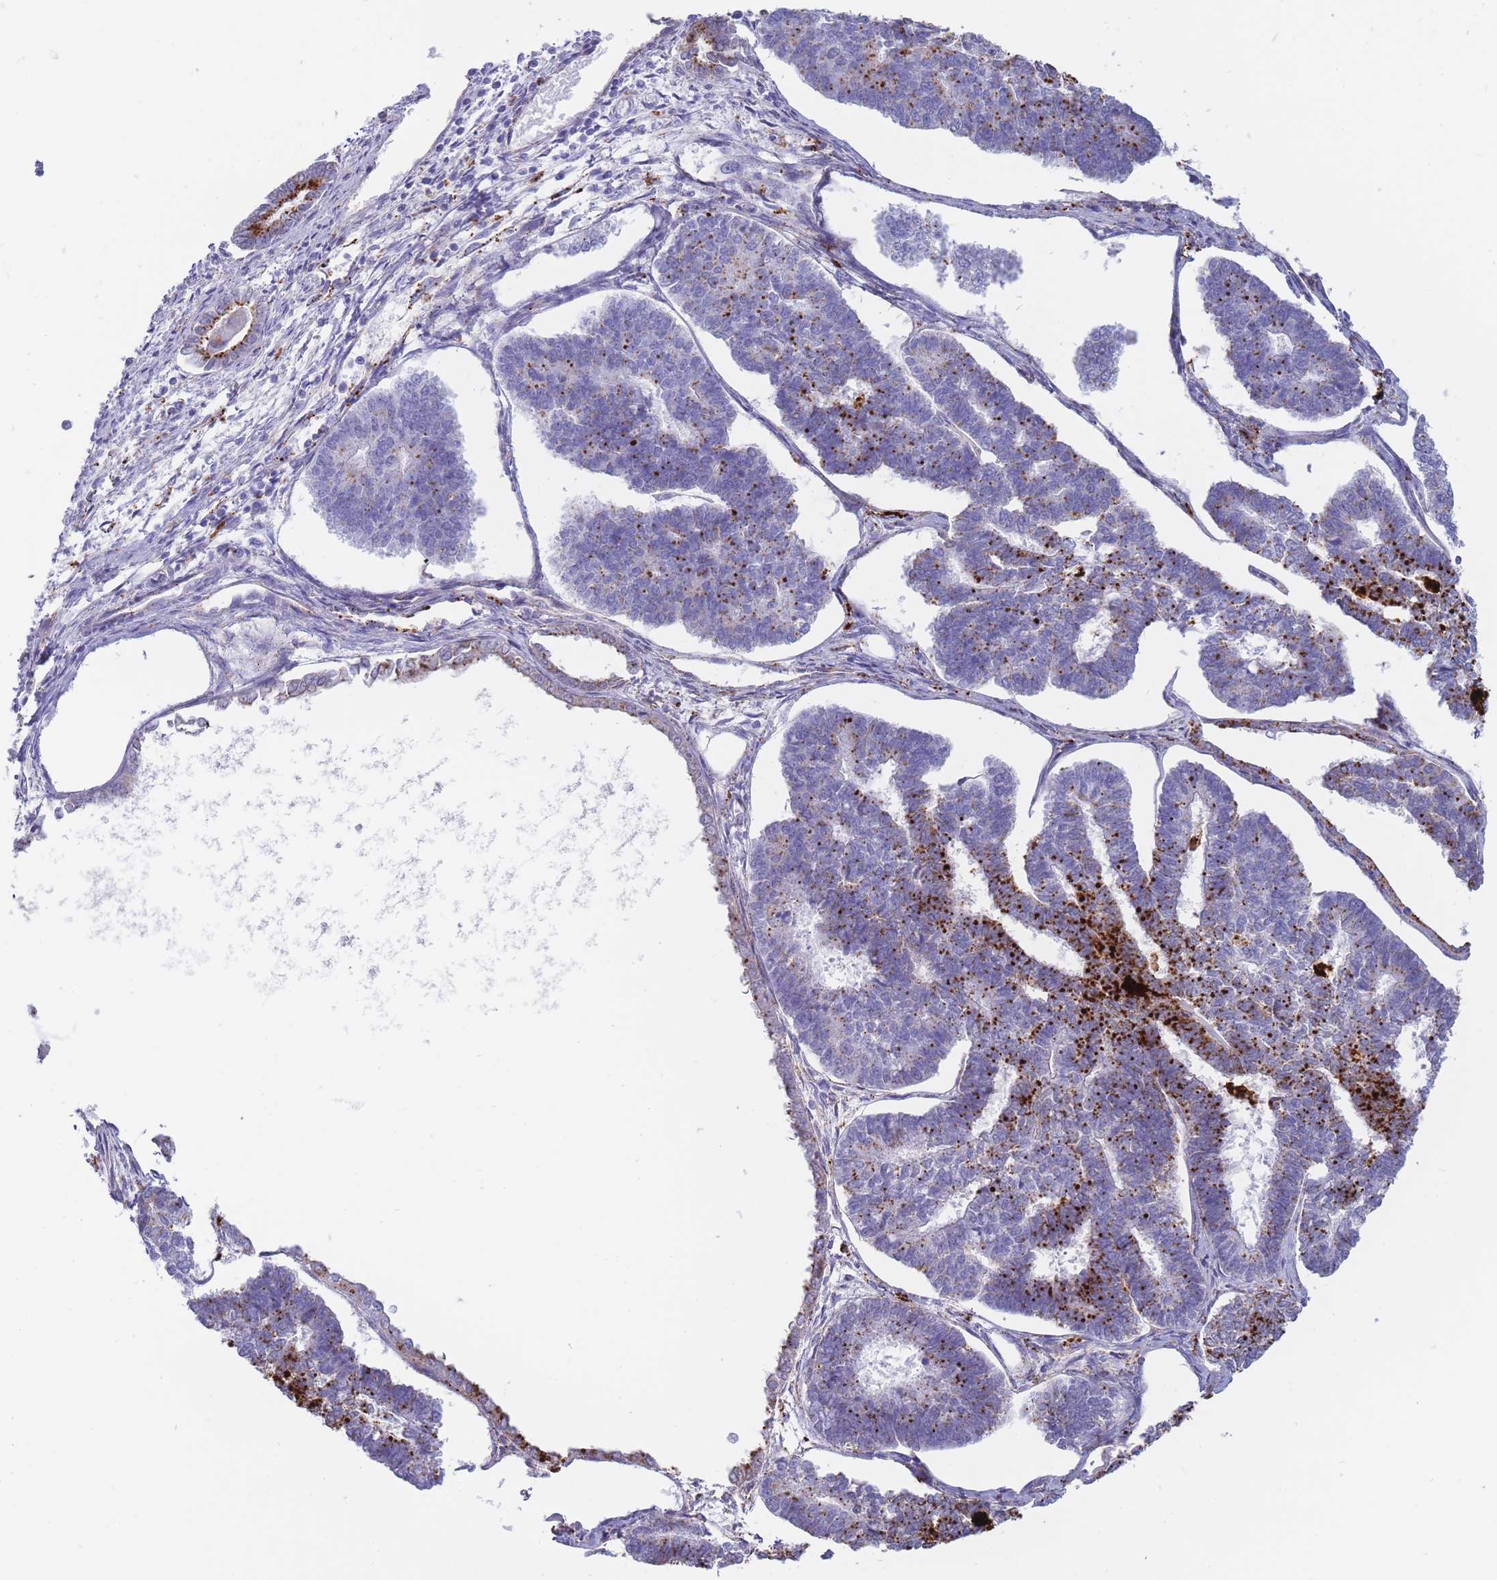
{"staining": {"intensity": "moderate", "quantity": "<25%", "location": "cytoplasmic/membranous"}, "tissue": "endometrial cancer", "cell_type": "Tumor cells", "image_type": "cancer", "snomed": [{"axis": "morphology", "description": "Adenocarcinoma, NOS"}, {"axis": "topography", "description": "Endometrium"}], "caption": "Human adenocarcinoma (endometrial) stained with a protein marker displays moderate staining in tumor cells.", "gene": "GAA", "patient": {"sex": "female", "age": 70}}